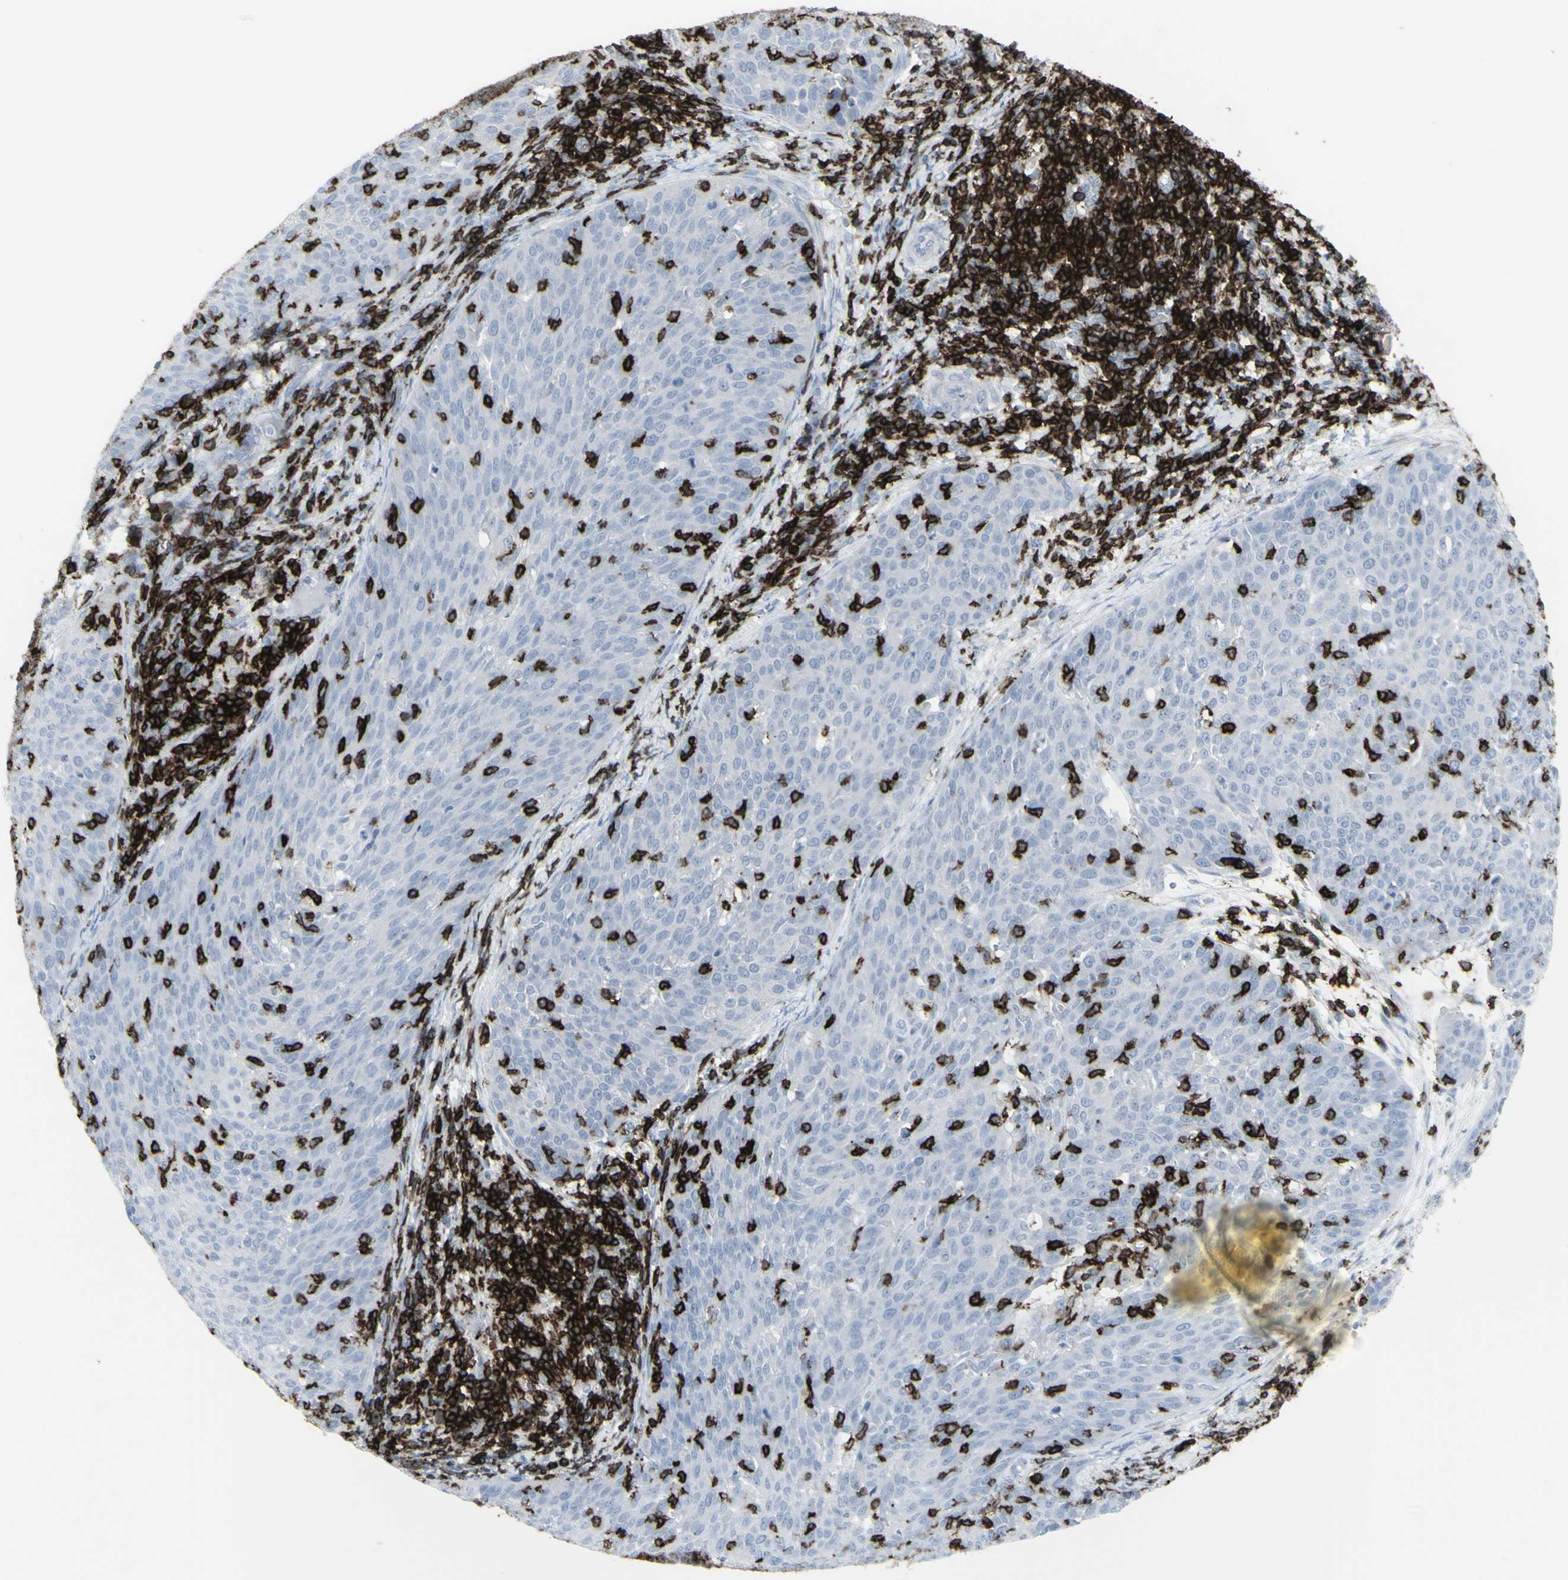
{"staining": {"intensity": "negative", "quantity": "none", "location": "none"}, "tissue": "cervical cancer", "cell_type": "Tumor cells", "image_type": "cancer", "snomed": [{"axis": "morphology", "description": "Squamous cell carcinoma, NOS"}, {"axis": "topography", "description": "Cervix"}], "caption": "High magnification brightfield microscopy of cervical cancer stained with DAB (3,3'-diaminobenzidine) (brown) and counterstained with hematoxylin (blue): tumor cells show no significant staining.", "gene": "CD247", "patient": {"sex": "female", "age": 38}}